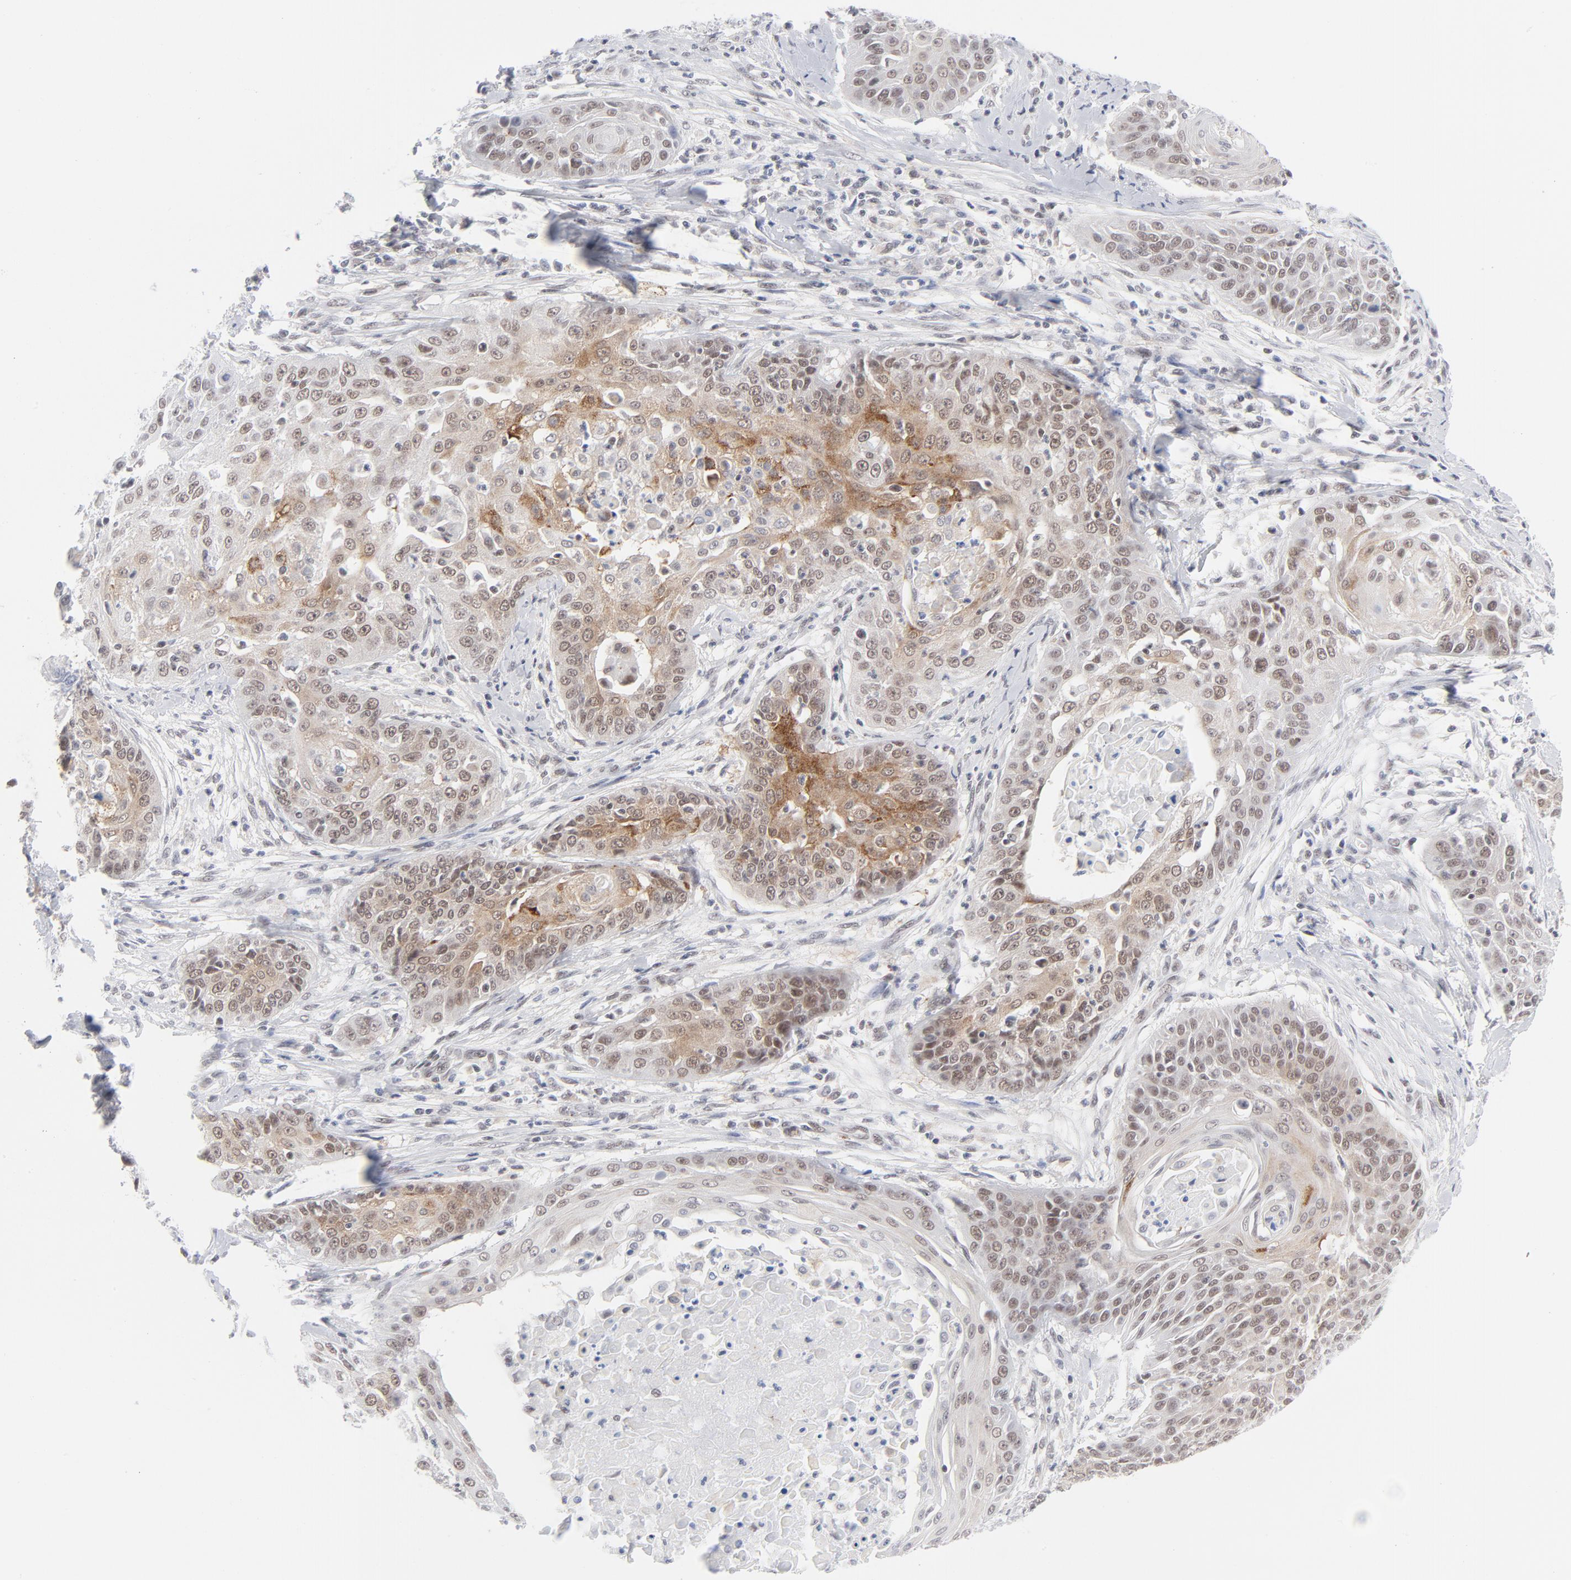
{"staining": {"intensity": "moderate", "quantity": "25%-75%", "location": "cytoplasmic/membranous,nuclear"}, "tissue": "cervical cancer", "cell_type": "Tumor cells", "image_type": "cancer", "snomed": [{"axis": "morphology", "description": "Squamous cell carcinoma, NOS"}, {"axis": "topography", "description": "Cervix"}], "caption": "High-power microscopy captured an immunohistochemistry (IHC) image of cervical cancer (squamous cell carcinoma), revealing moderate cytoplasmic/membranous and nuclear expression in approximately 25%-75% of tumor cells.", "gene": "BAP1", "patient": {"sex": "female", "age": 64}}